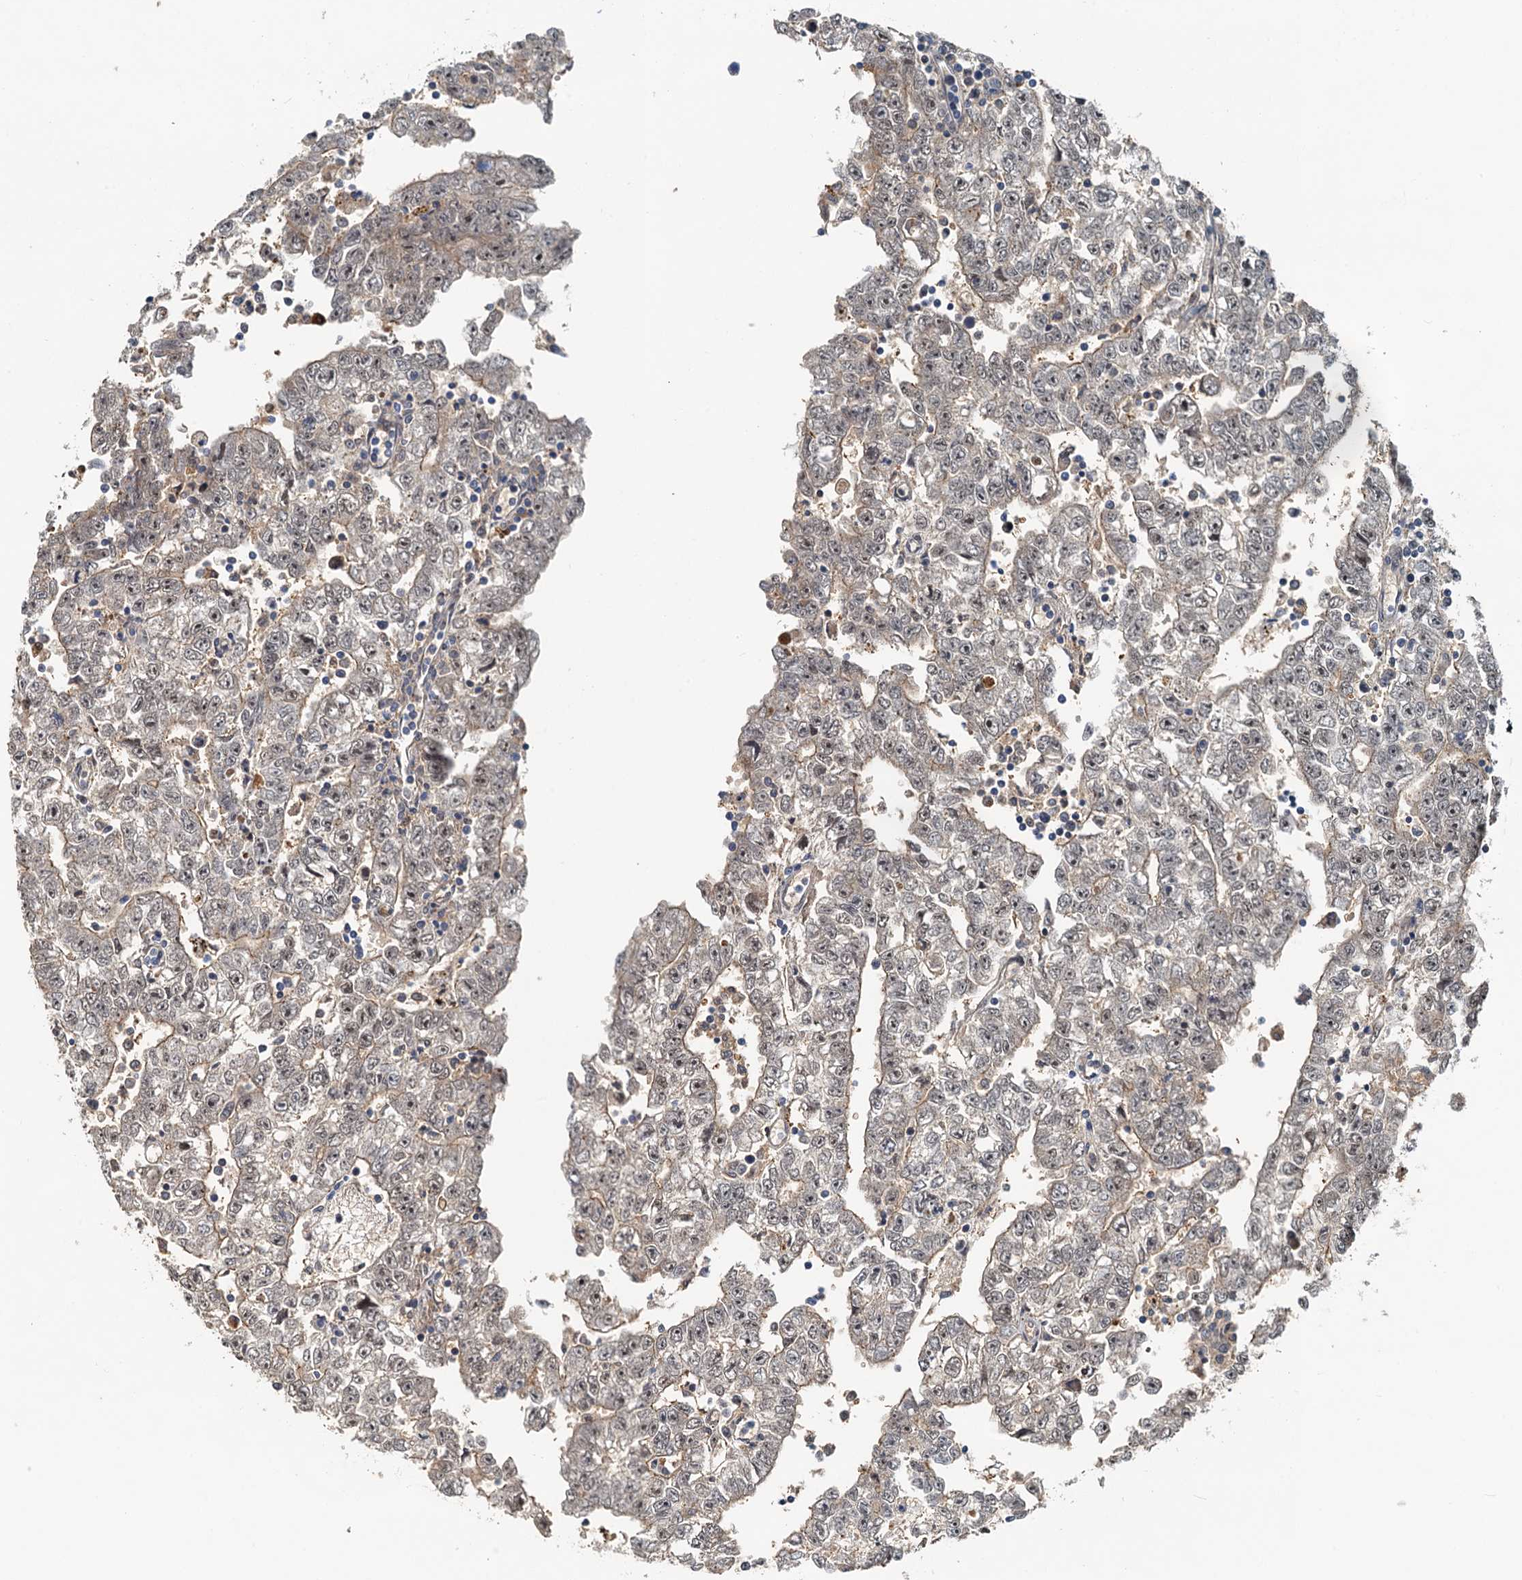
{"staining": {"intensity": "negative", "quantity": "none", "location": "none"}, "tissue": "testis cancer", "cell_type": "Tumor cells", "image_type": "cancer", "snomed": [{"axis": "morphology", "description": "Carcinoma, Embryonal, NOS"}, {"axis": "topography", "description": "Testis"}], "caption": "This is an immunohistochemistry photomicrograph of human embryonal carcinoma (testis). There is no staining in tumor cells.", "gene": "SPINDOC", "patient": {"sex": "male", "age": 25}}